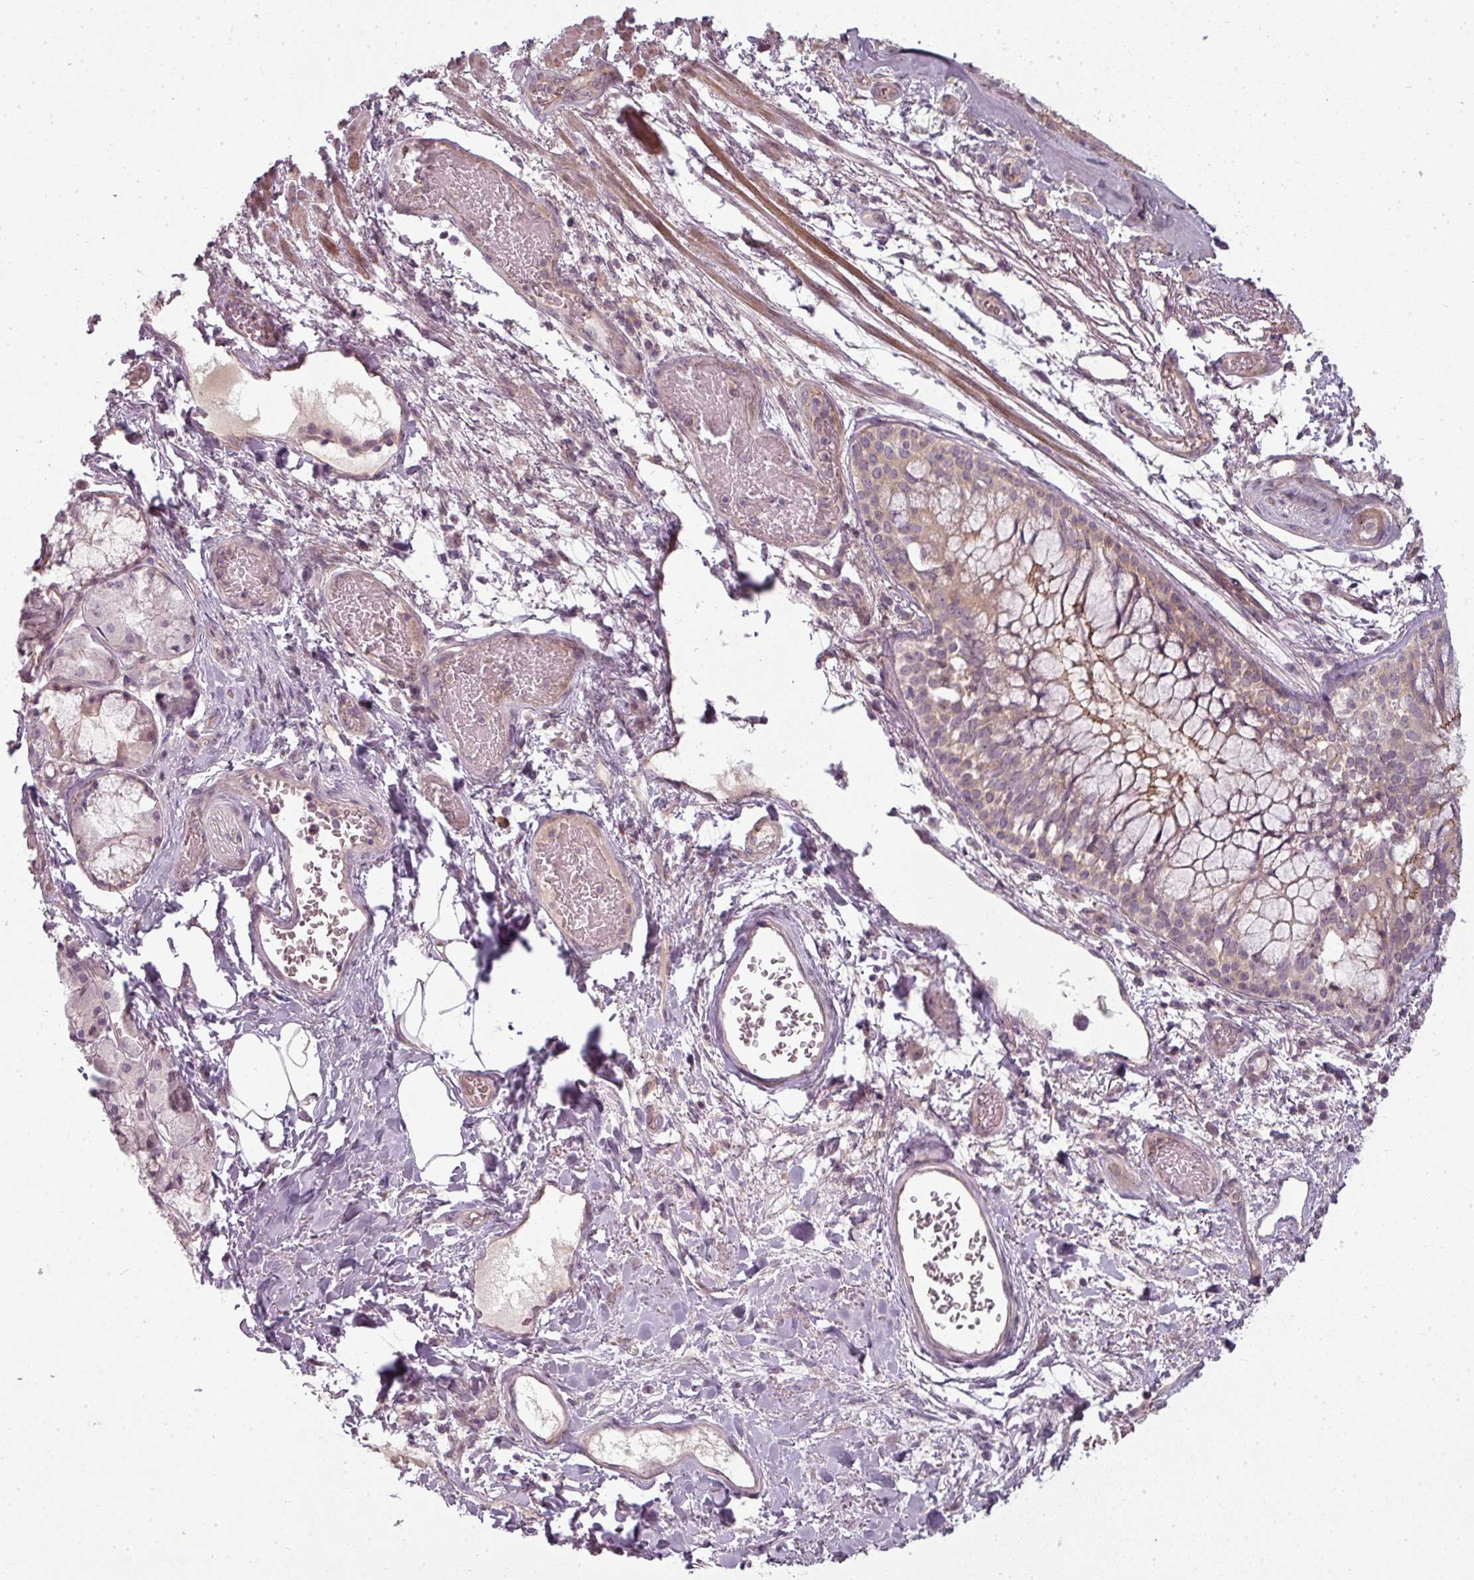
{"staining": {"intensity": "weak", "quantity": "<25%", "location": "cytoplasmic/membranous"}, "tissue": "bronchus", "cell_type": "Respiratory epithelial cells", "image_type": "normal", "snomed": [{"axis": "morphology", "description": "Normal tissue, NOS"}, {"axis": "topography", "description": "Cartilage tissue"}, {"axis": "topography", "description": "Bronchus"}], "caption": "Respiratory epithelial cells are negative for protein expression in benign human bronchus. (Stains: DAB (3,3'-diaminobenzidine) immunohistochemistry with hematoxylin counter stain, Microscopy: brightfield microscopy at high magnification).", "gene": "SLC16A9", "patient": {"sex": "male", "age": 63}}